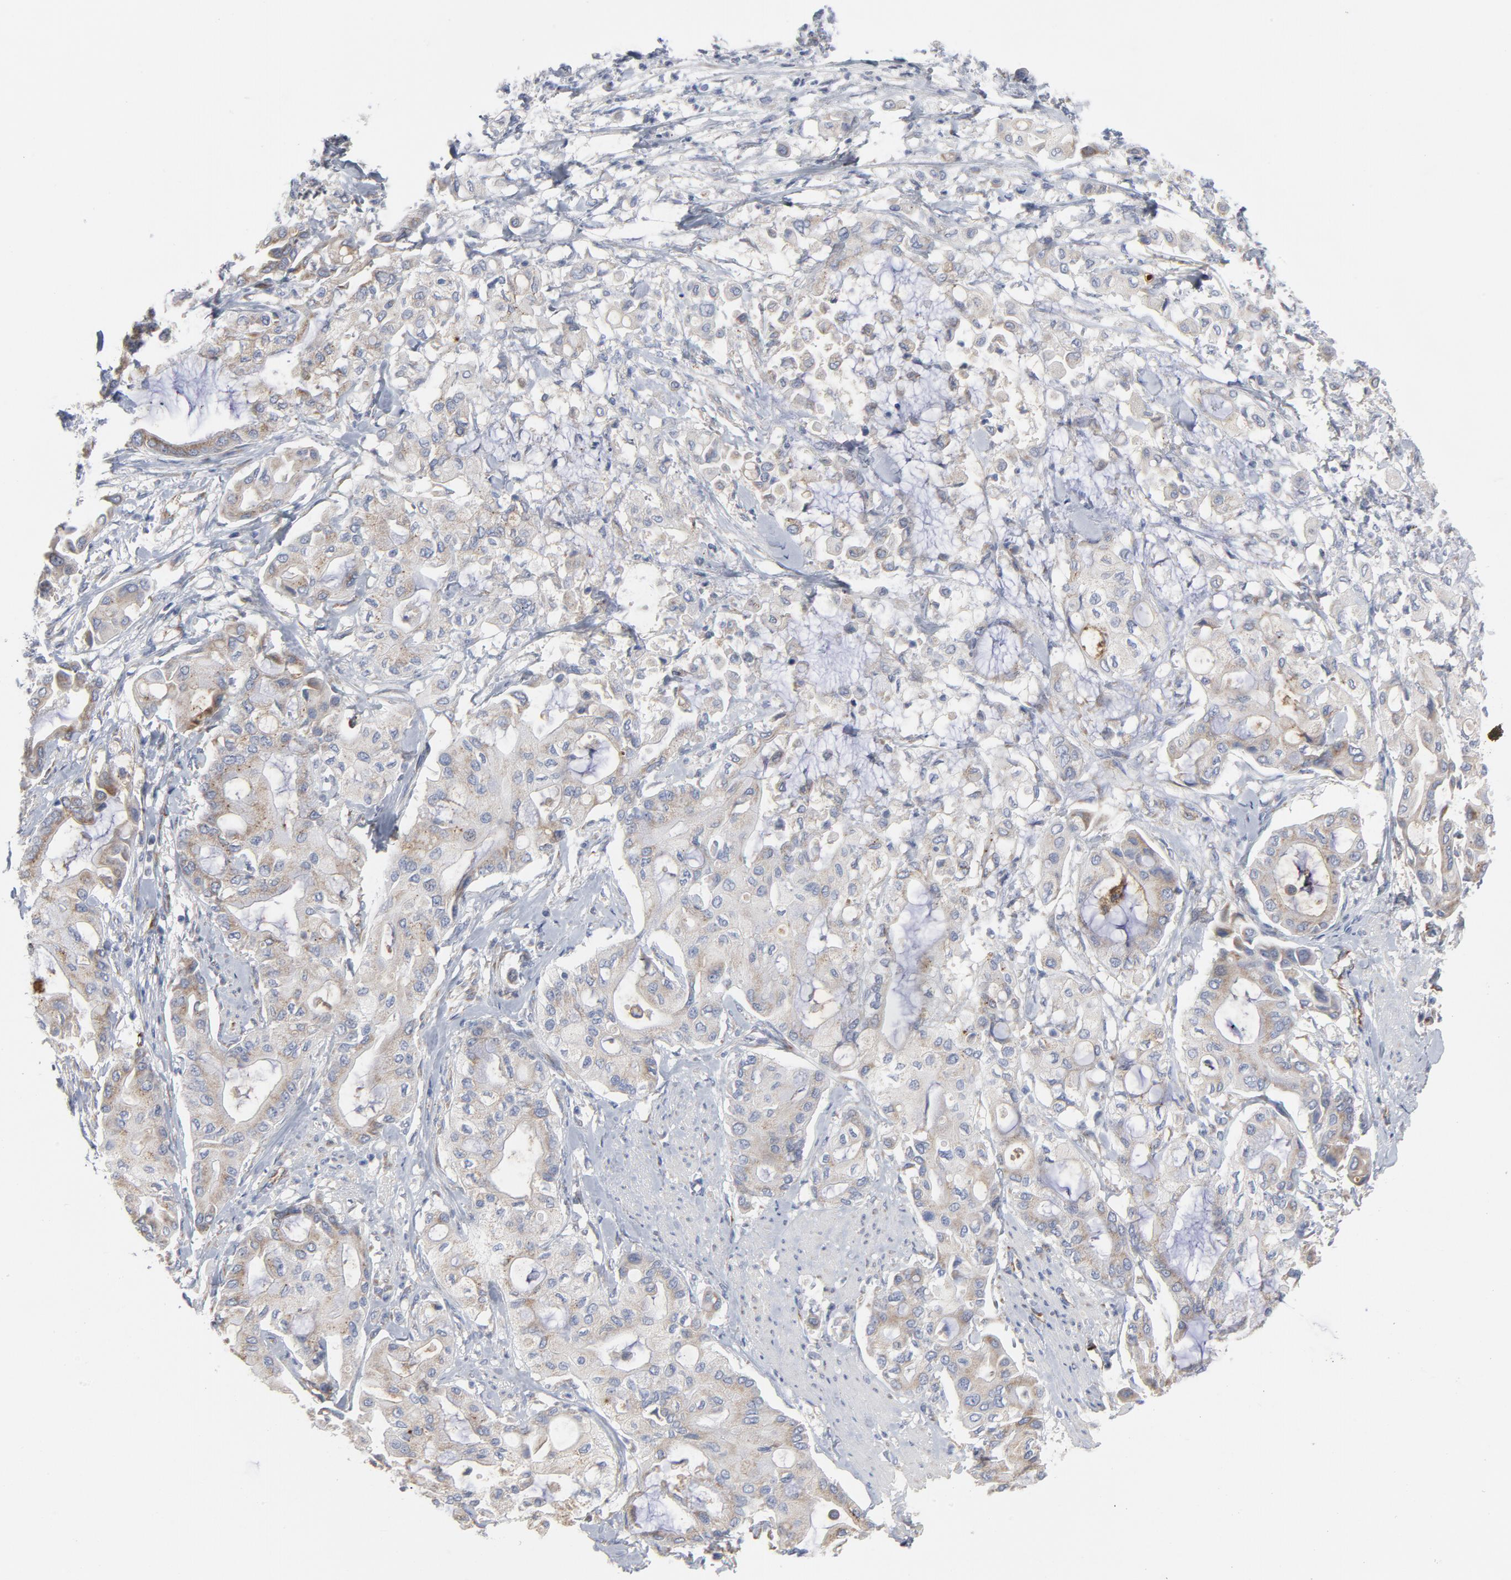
{"staining": {"intensity": "weak", "quantity": ">75%", "location": "cytoplasmic/membranous"}, "tissue": "pancreatic cancer", "cell_type": "Tumor cells", "image_type": "cancer", "snomed": [{"axis": "morphology", "description": "Adenocarcinoma, NOS"}, {"axis": "morphology", "description": "Adenocarcinoma, metastatic, NOS"}, {"axis": "topography", "description": "Lymph node"}, {"axis": "topography", "description": "Pancreas"}, {"axis": "topography", "description": "Duodenum"}], "caption": "The image exhibits staining of adenocarcinoma (pancreatic), revealing weak cytoplasmic/membranous protein positivity (brown color) within tumor cells. The protein is stained brown, and the nuclei are stained in blue (DAB (3,3'-diaminobenzidine) IHC with brightfield microscopy, high magnification).", "gene": "OXA1L", "patient": {"sex": "female", "age": 64}}